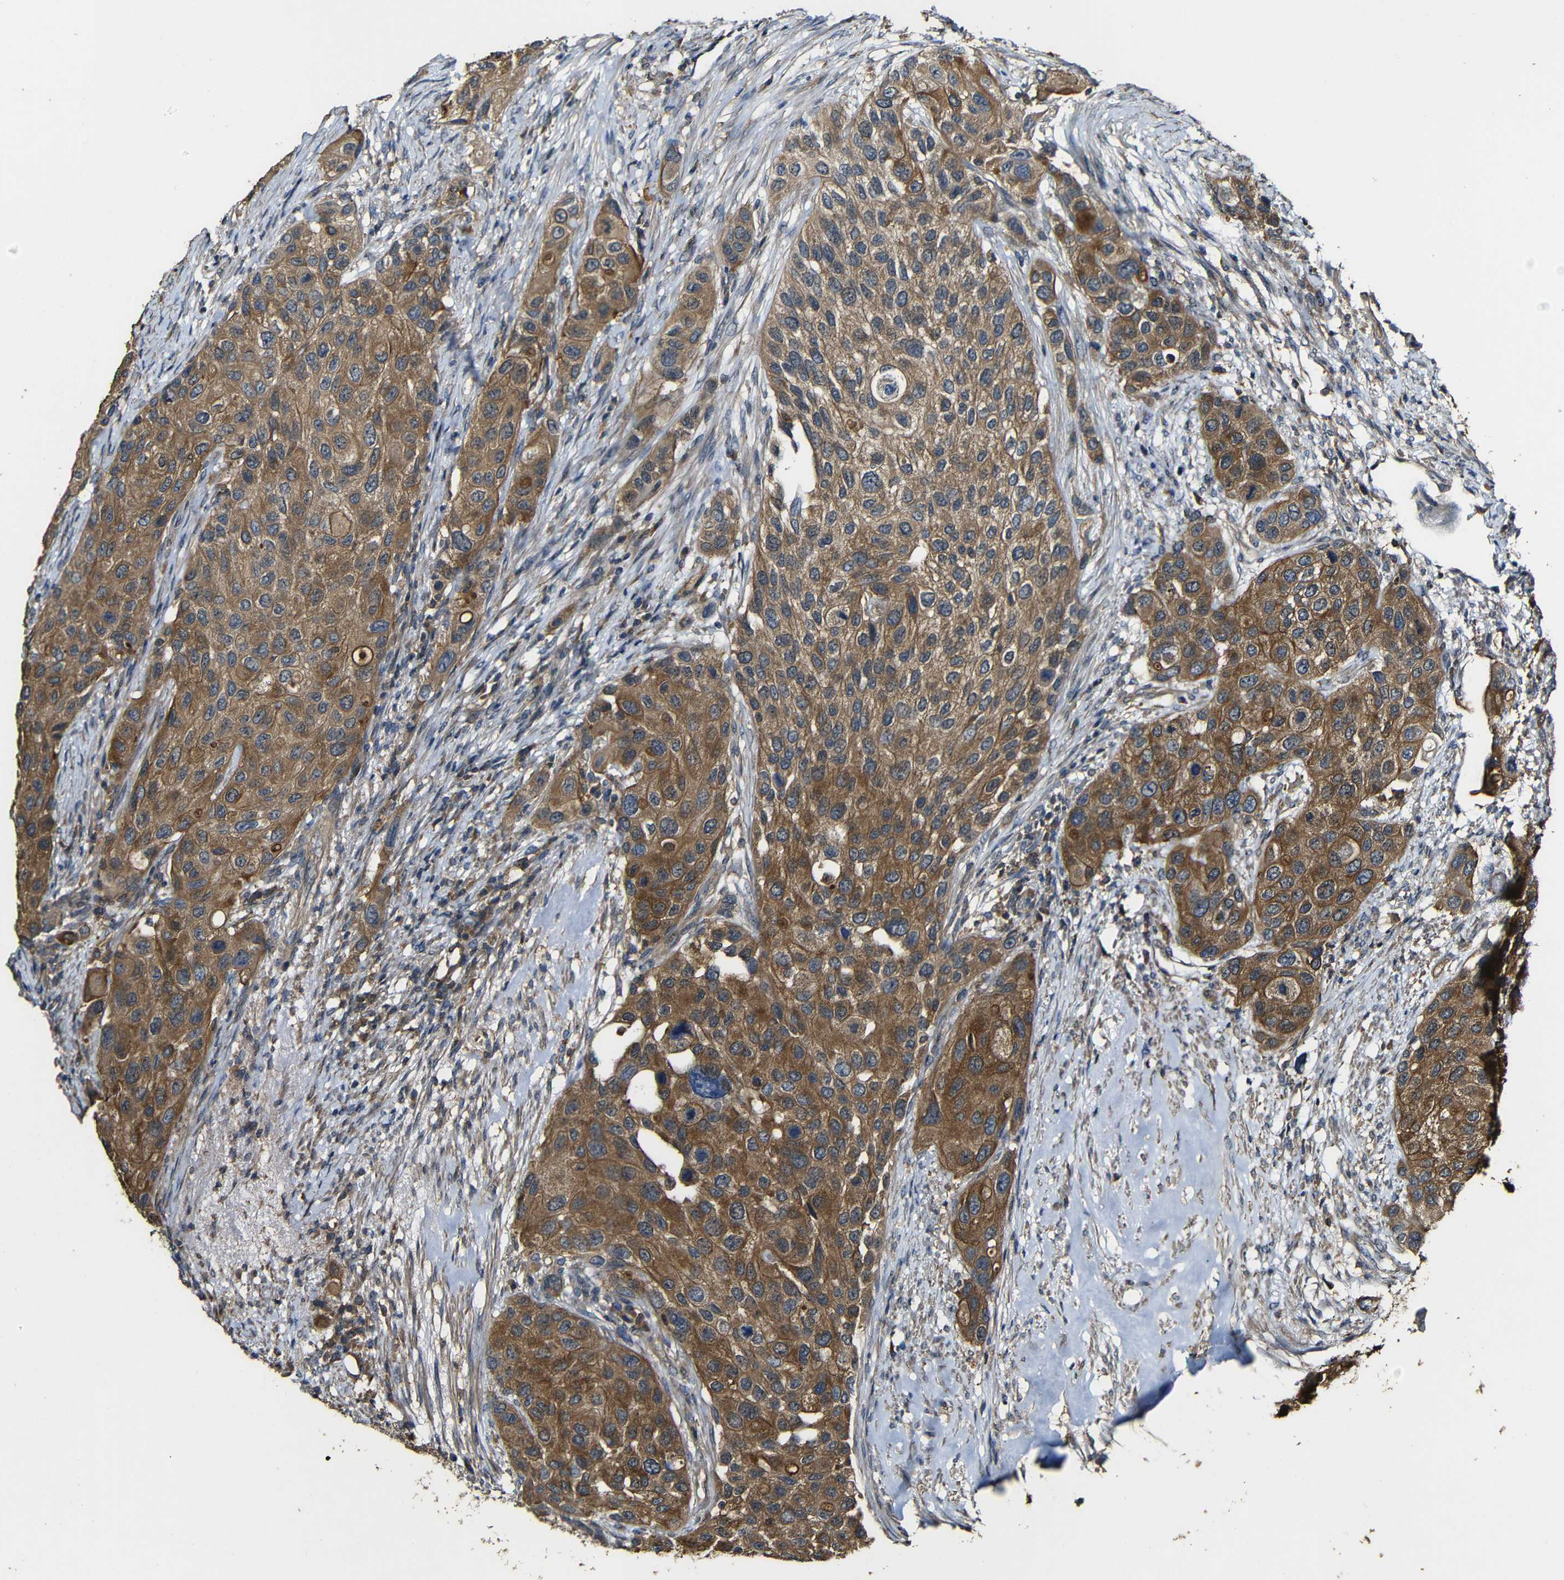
{"staining": {"intensity": "moderate", "quantity": ">75%", "location": "cytoplasmic/membranous"}, "tissue": "urothelial cancer", "cell_type": "Tumor cells", "image_type": "cancer", "snomed": [{"axis": "morphology", "description": "Urothelial carcinoma, High grade"}, {"axis": "topography", "description": "Urinary bladder"}], "caption": "Protein staining reveals moderate cytoplasmic/membranous expression in about >75% of tumor cells in urothelial carcinoma (high-grade).", "gene": "CASP8", "patient": {"sex": "female", "age": 56}}